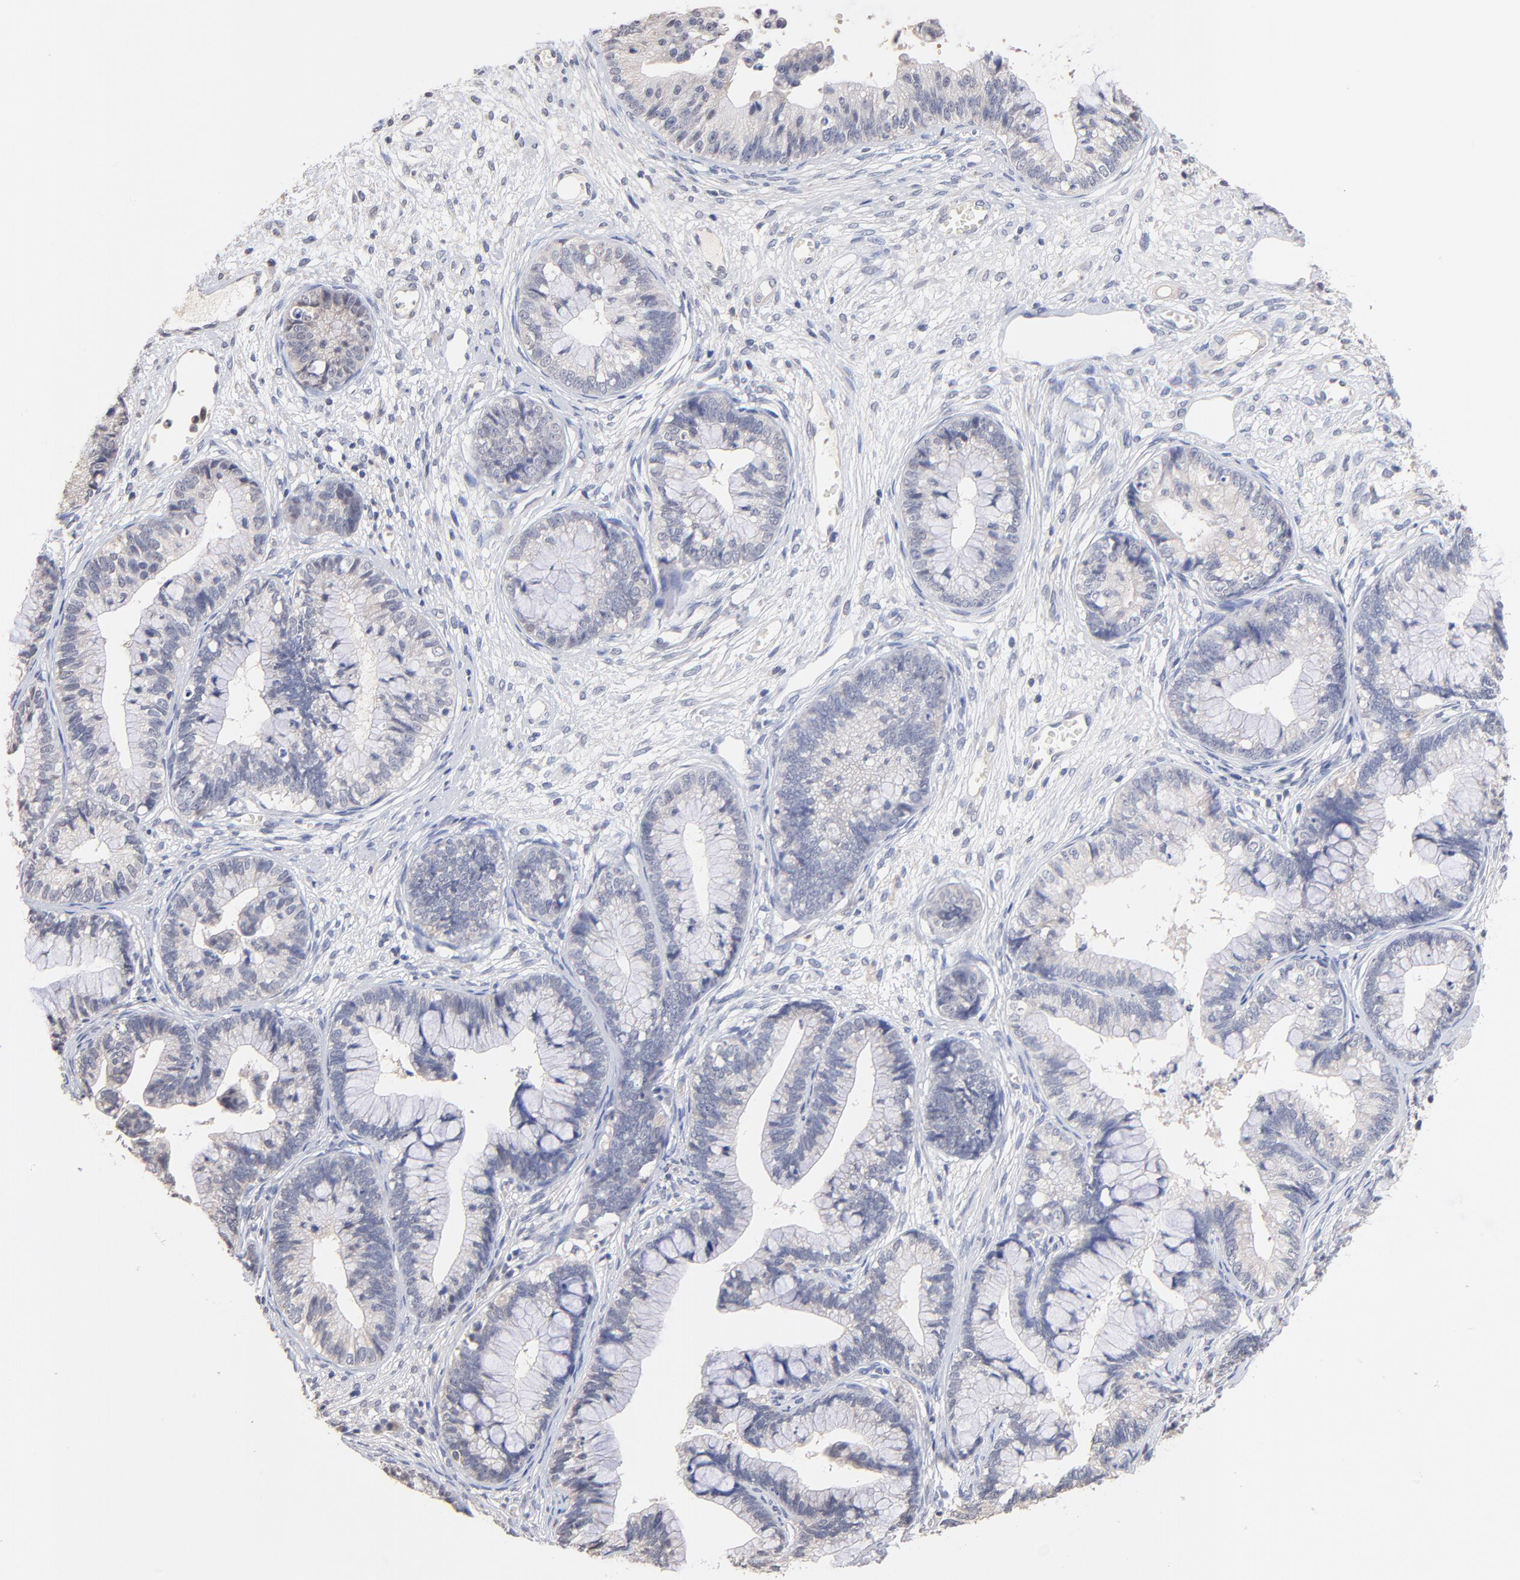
{"staining": {"intensity": "negative", "quantity": "none", "location": "none"}, "tissue": "cervical cancer", "cell_type": "Tumor cells", "image_type": "cancer", "snomed": [{"axis": "morphology", "description": "Adenocarcinoma, NOS"}, {"axis": "topography", "description": "Cervix"}], "caption": "There is no significant positivity in tumor cells of cervical cancer.", "gene": "RIBC2", "patient": {"sex": "female", "age": 44}}